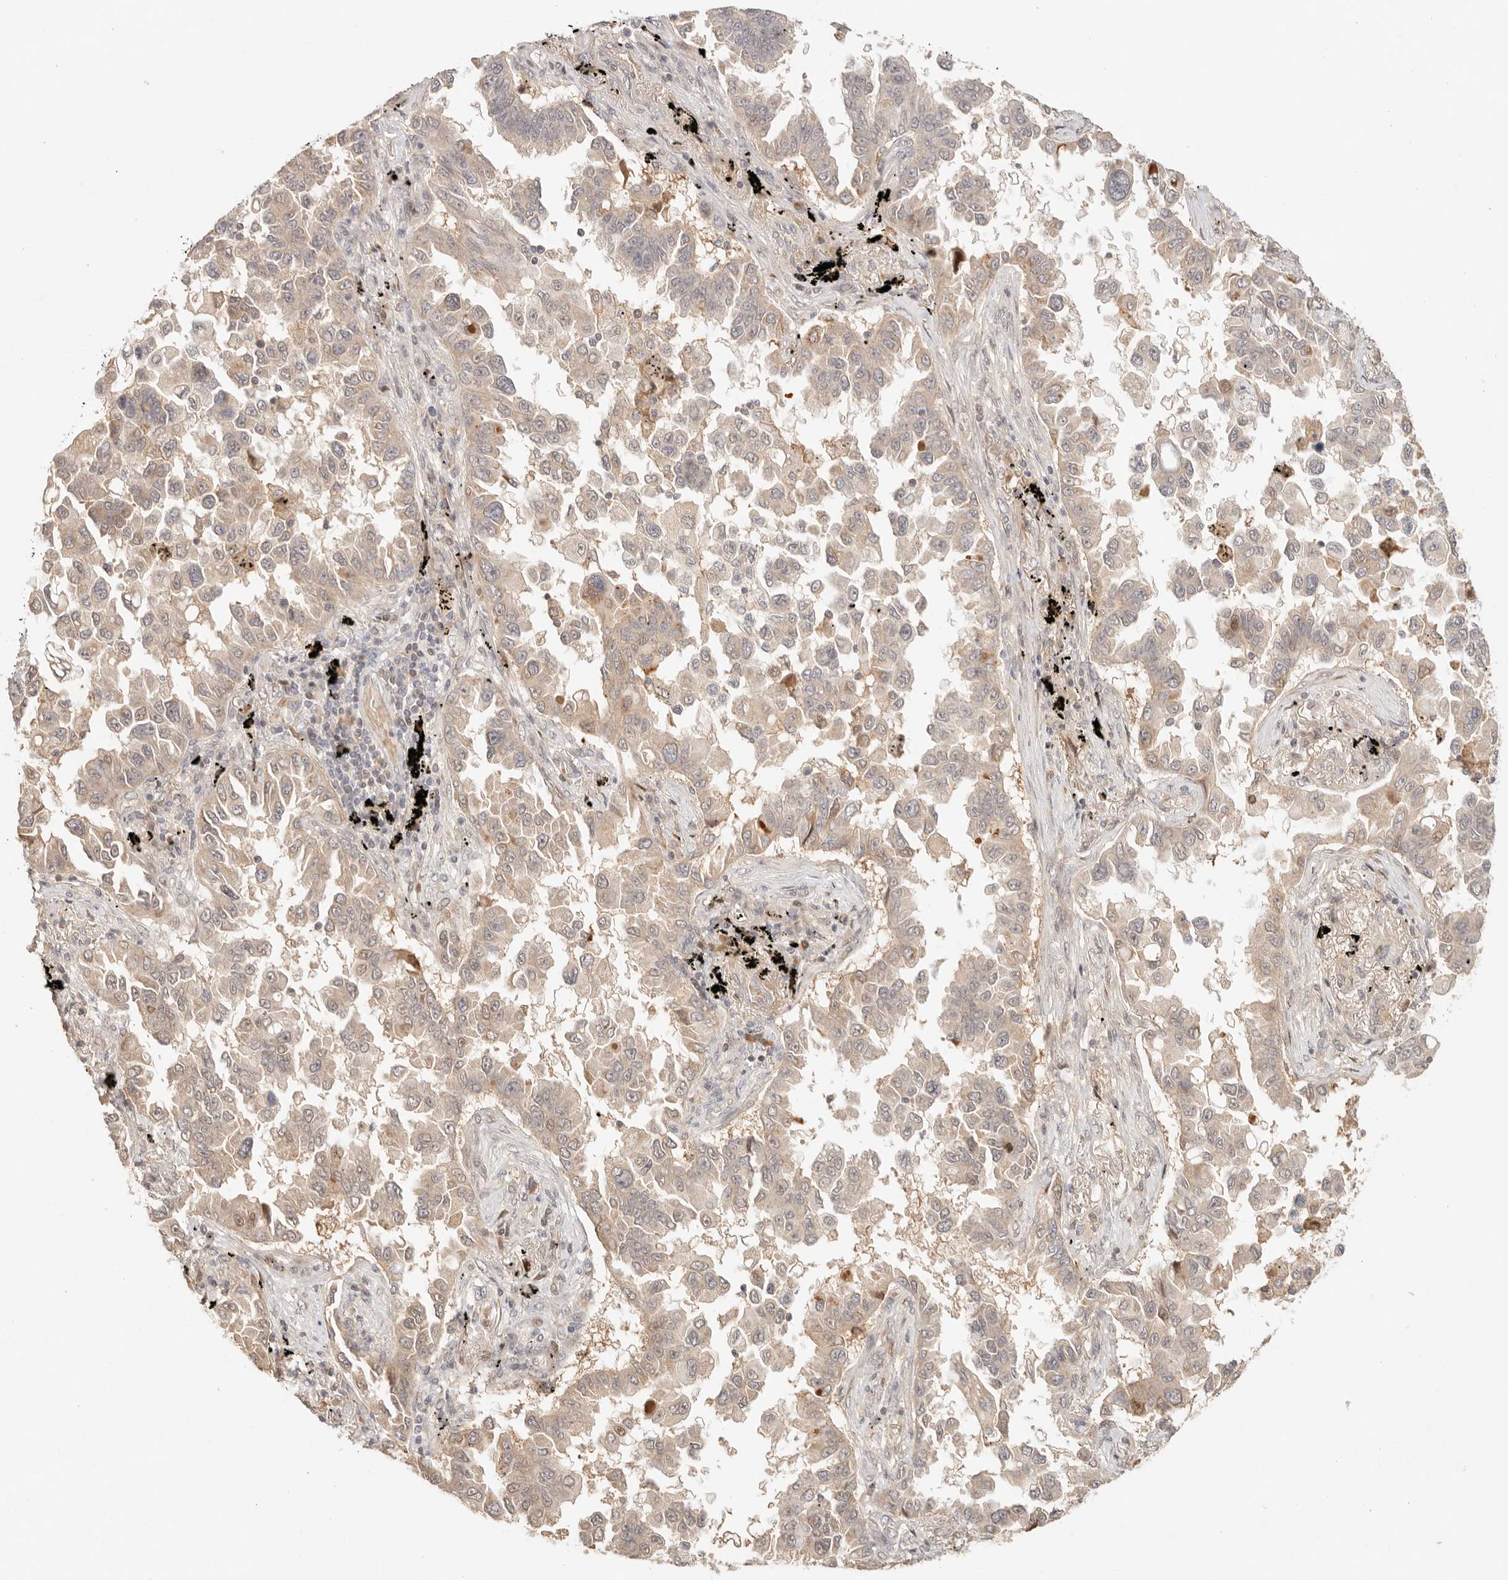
{"staining": {"intensity": "weak", "quantity": ">75%", "location": "cytoplasmic/membranous"}, "tissue": "lung cancer", "cell_type": "Tumor cells", "image_type": "cancer", "snomed": [{"axis": "morphology", "description": "Adenocarcinoma, NOS"}, {"axis": "topography", "description": "Lung"}], "caption": "This photomicrograph reveals immunohistochemistry (IHC) staining of human lung adenocarcinoma, with low weak cytoplasmic/membranous expression in approximately >75% of tumor cells.", "gene": "PHLDA3", "patient": {"sex": "female", "age": 67}}